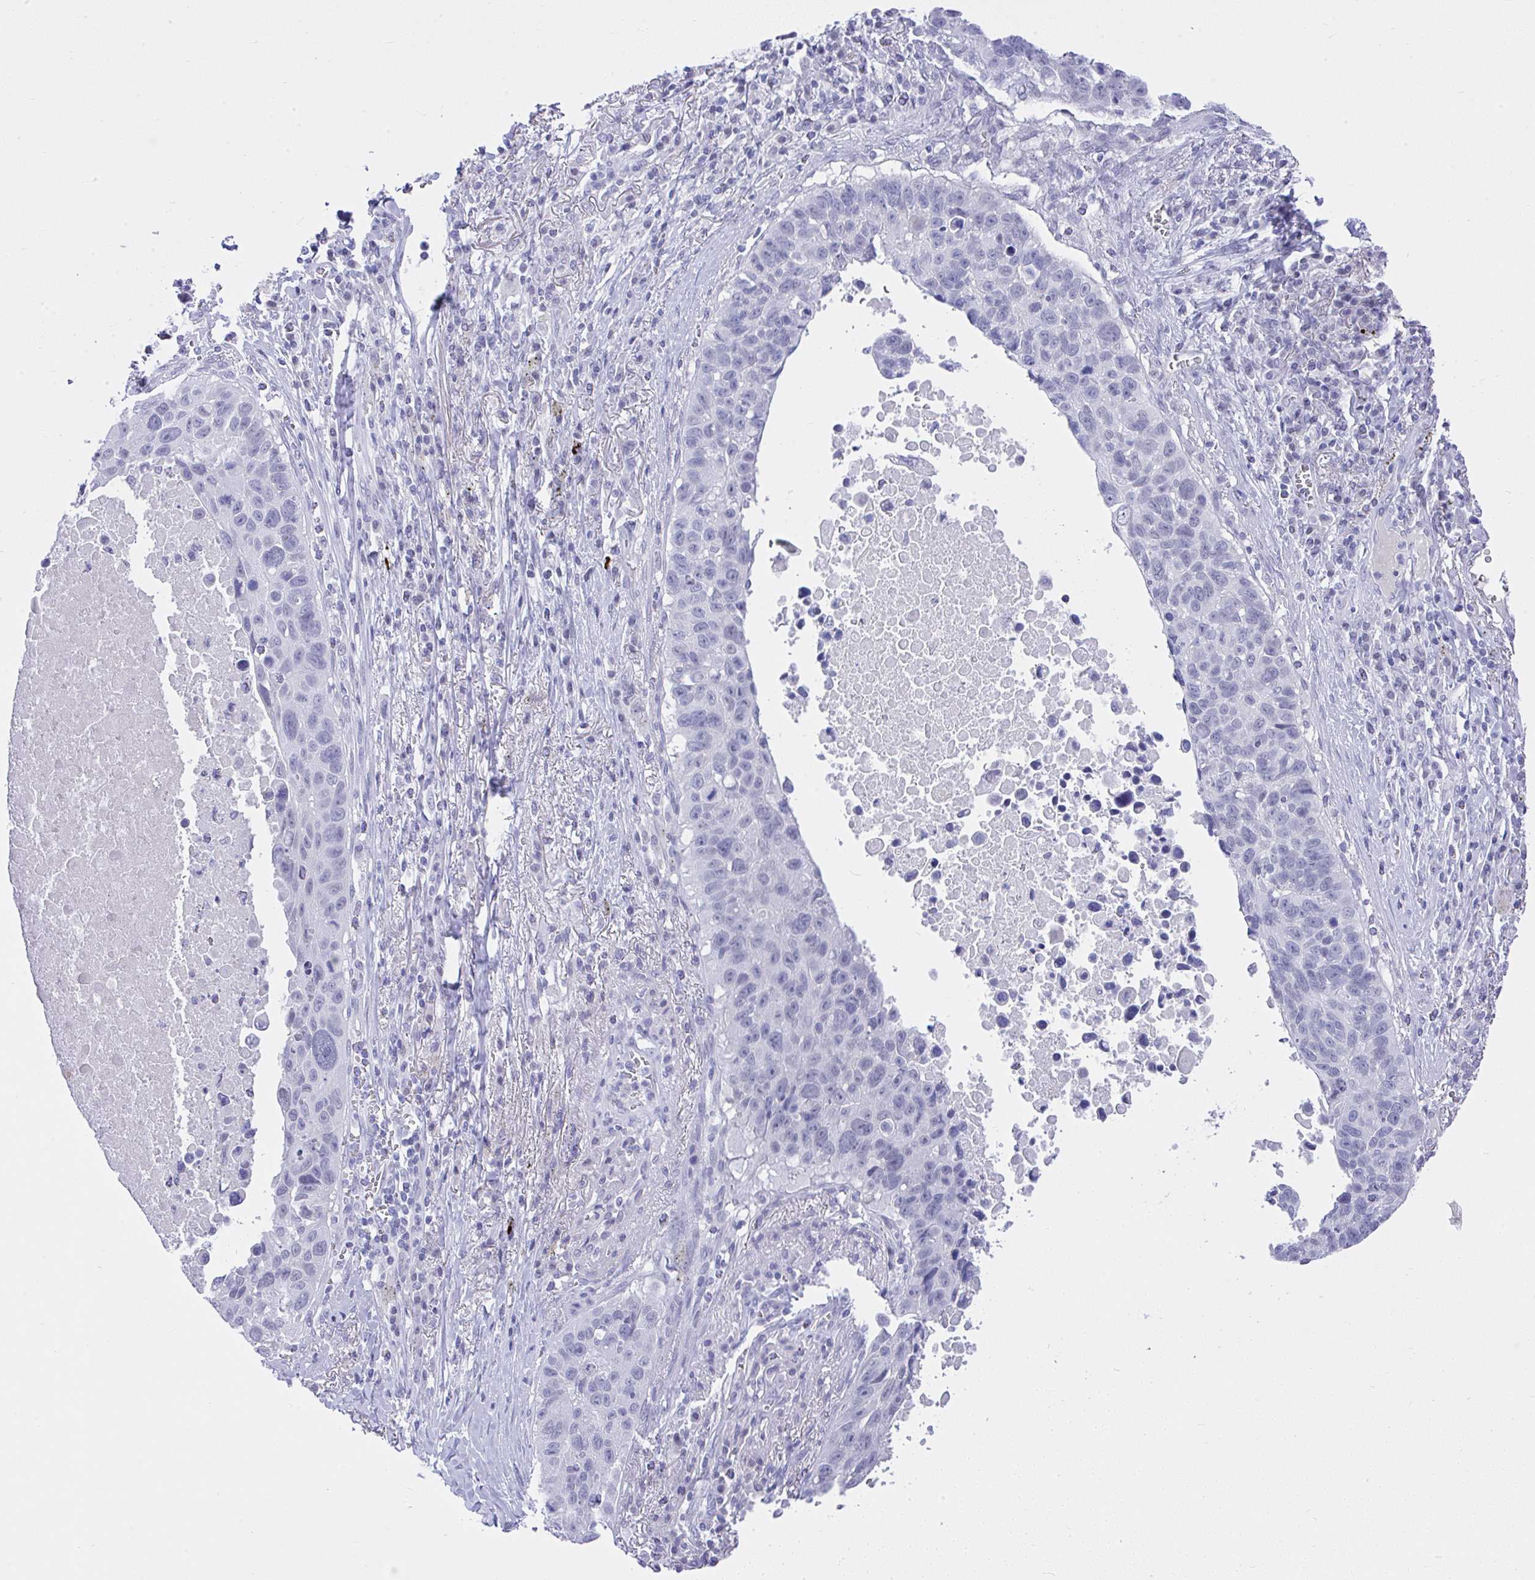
{"staining": {"intensity": "negative", "quantity": "none", "location": "none"}, "tissue": "lung cancer", "cell_type": "Tumor cells", "image_type": "cancer", "snomed": [{"axis": "morphology", "description": "Squamous cell carcinoma, NOS"}, {"axis": "topography", "description": "Lung"}], "caption": "Image shows no significant protein positivity in tumor cells of lung cancer (squamous cell carcinoma).", "gene": "MS4A12", "patient": {"sex": "male", "age": 66}}